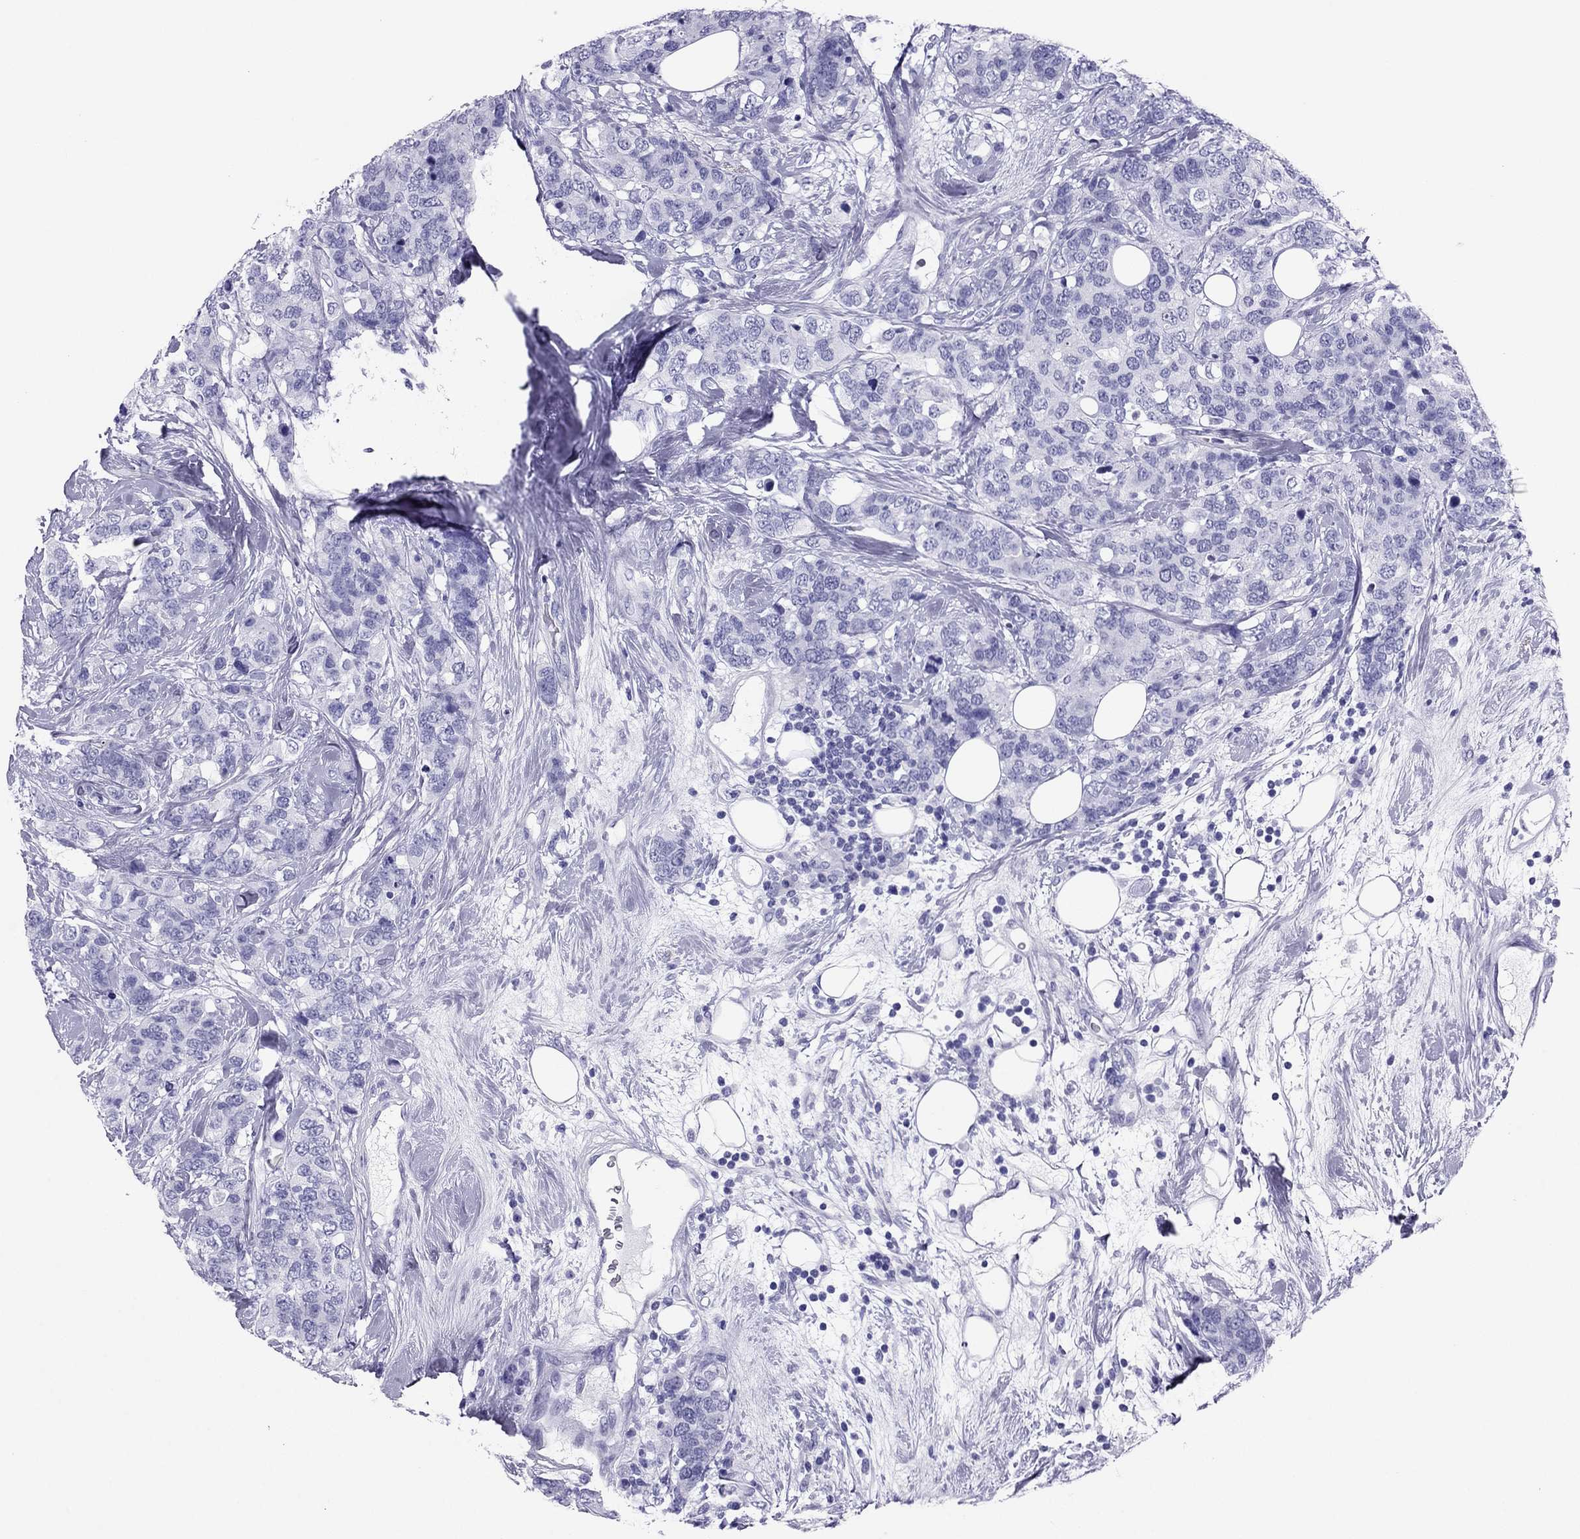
{"staining": {"intensity": "negative", "quantity": "none", "location": "none"}, "tissue": "breast cancer", "cell_type": "Tumor cells", "image_type": "cancer", "snomed": [{"axis": "morphology", "description": "Lobular carcinoma"}, {"axis": "topography", "description": "Breast"}], "caption": "Immunohistochemistry micrograph of breast lobular carcinoma stained for a protein (brown), which exhibits no expression in tumor cells.", "gene": "PDE6A", "patient": {"sex": "female", "age": 59}}